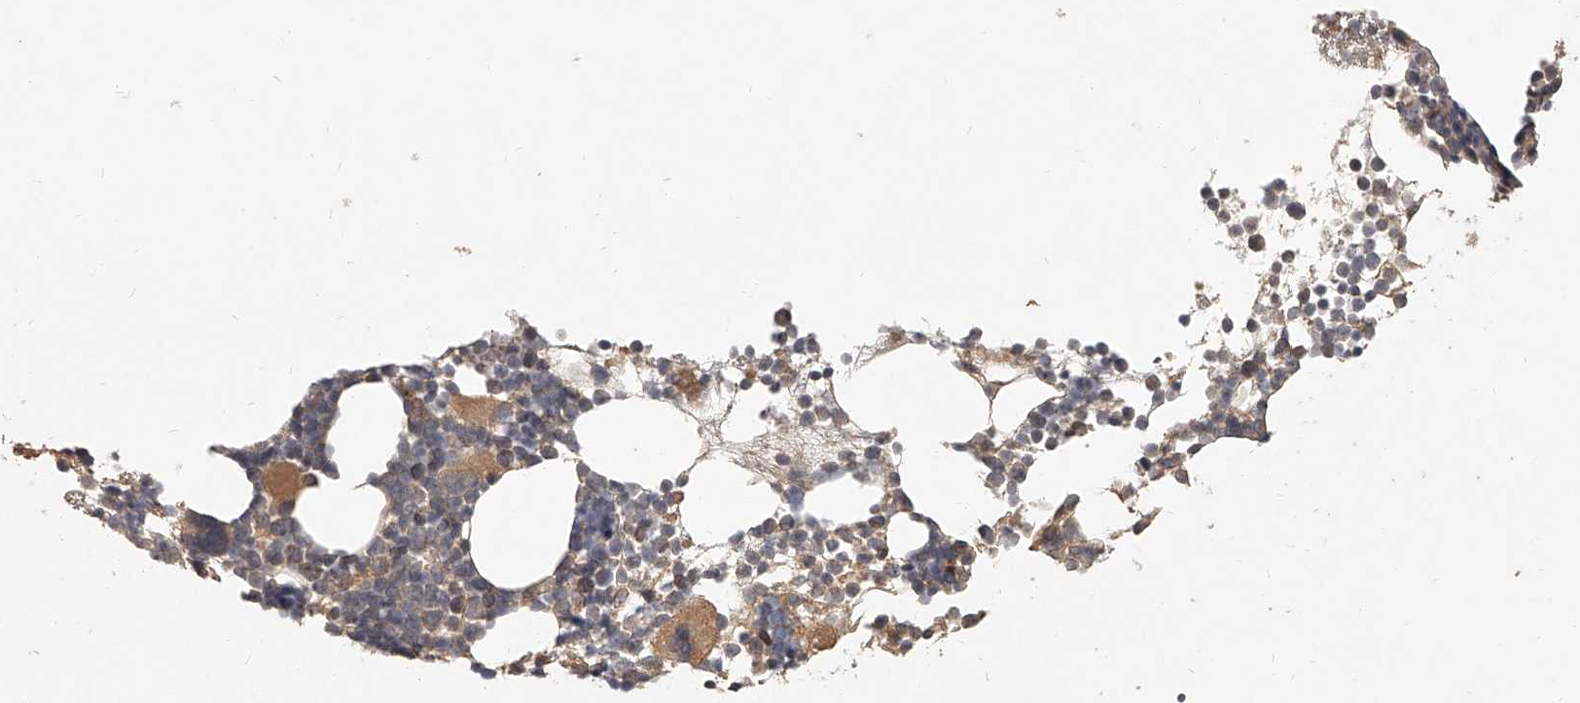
{"staining": {"intensity": "moderate", "quantity": "<25%", "location": "cytoplasmic/membranous"}, "tissue": "bone marrow", "cell_type": "Hematopoietic cells", "image_type": "normal", "snomed": [{"axis": "morphology", "description": "Normal tissue, NOS"}, {"axis": "topography", "description": "Bone marrow"}], "caption": "Unremarkable bone marrow displays moderate cytoplasmic/membranous staining in approximately <25% of hematopoietic cells.", "gene": "SLC37A1", "patient": {"sex": "female", "age": 57}}